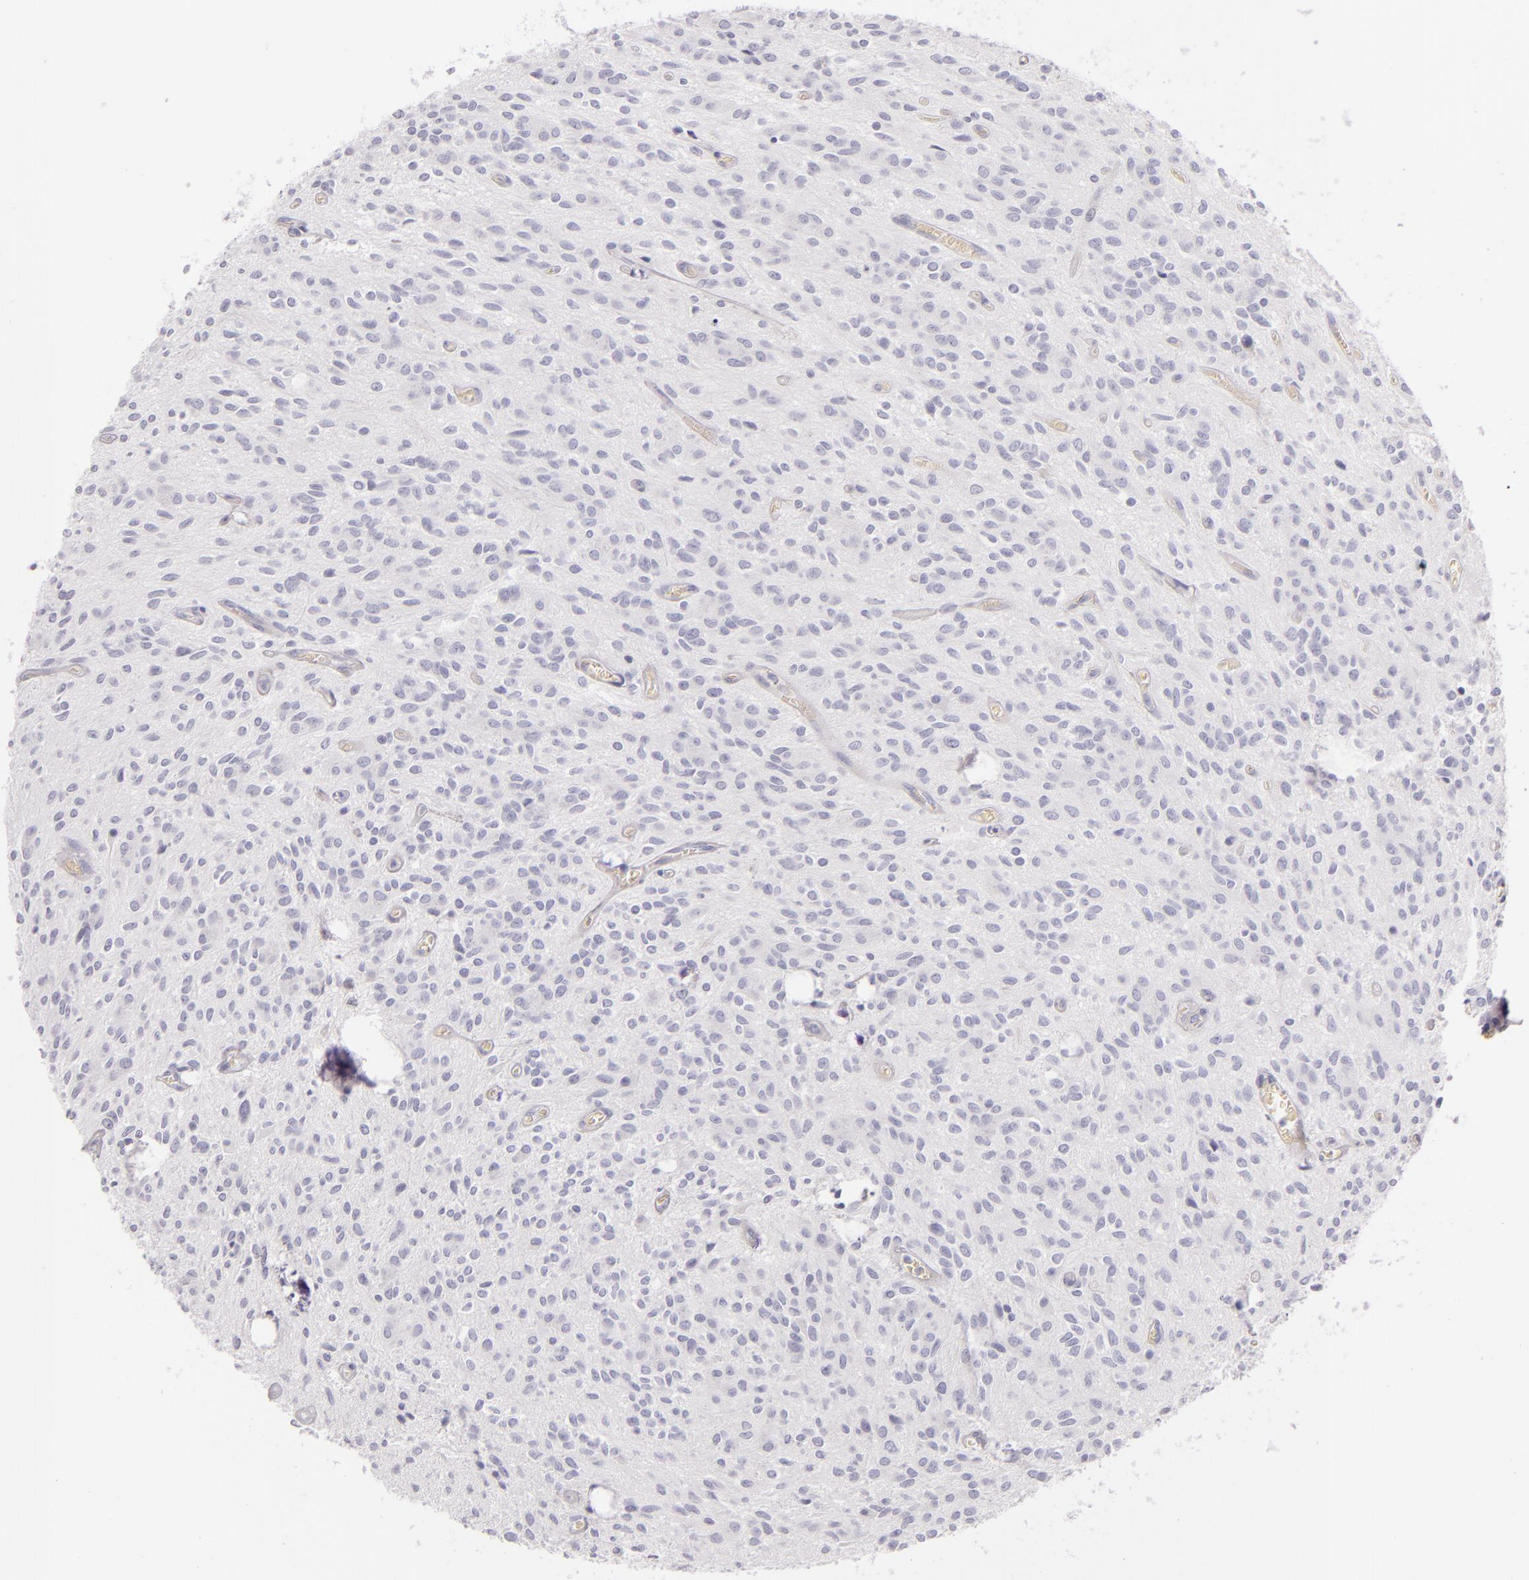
{"staining": {"intensity": "negative", "quantity": "none", "location": "none"}, "tissue": "glioma", "cell_type": "Tumor cells", "image_type": "cancer", "snomed": [{"axis": "morphology", "description": "Glioma, malignant, Low grade"}, {"axis": "topography", "description": "Brain"}], "caption": "Glioma stained for a protein using immunohistochemistry reveals no expression tumor cells.", "gene": "FABP1", "patient": {"sex": "female", "age": 15}}